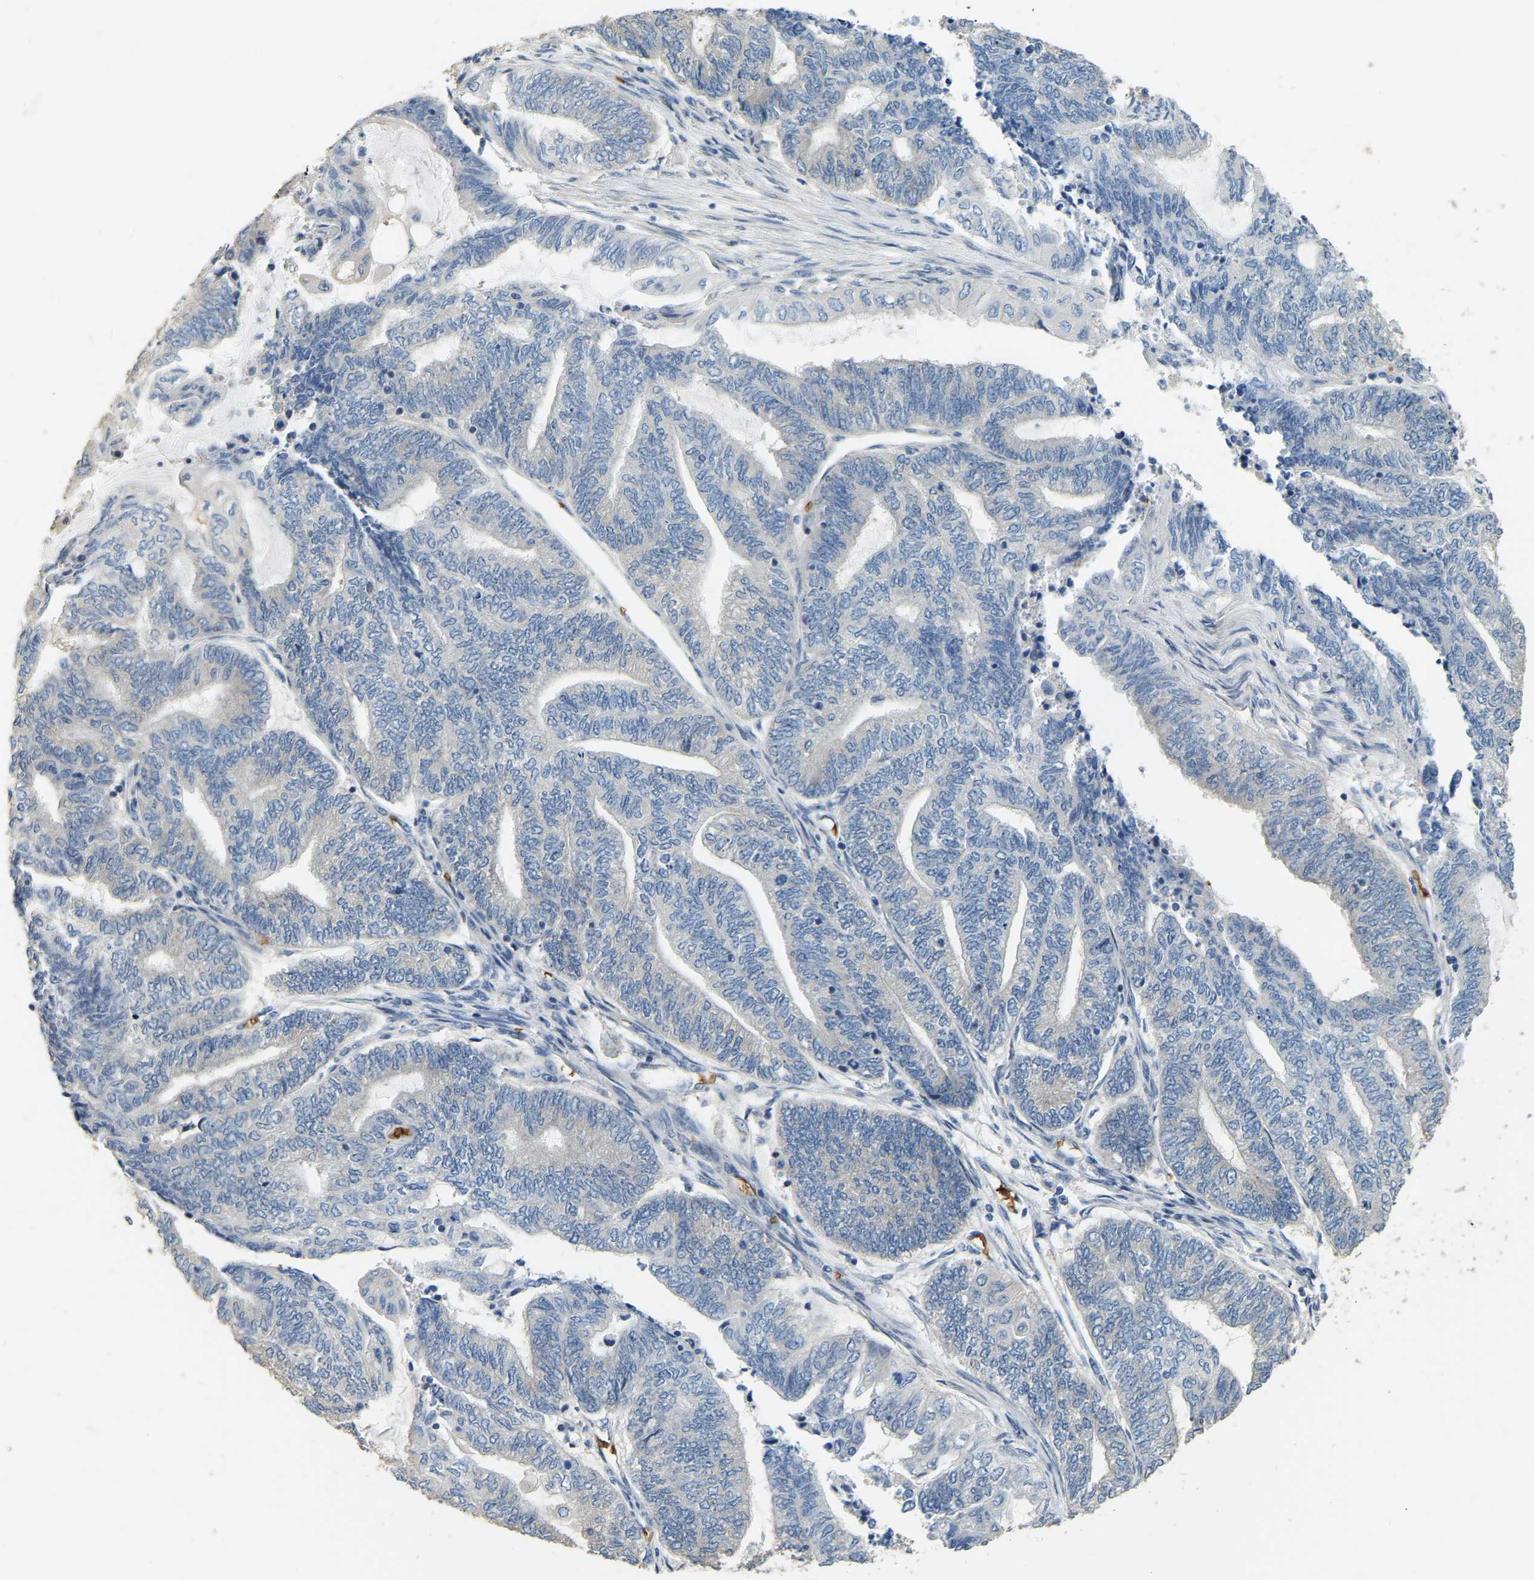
{"staining": {"intensity": "negative", "quantity": "none", "location": "none"}, "tissue": "endometrial cancer", "cell_type": "Tumor cells", "image_type": "cancer", "snomed": [{"axis": "morphology", "description": "Adenocarcinoma, NOS"}, {"axis": "topography", "description": "Uterus"}, {"axis": "topography", "description": "Endometrium"}], "caption": "High magnification brightfield microscopy of endometrial adenocarcinoma stained with DAB (brown) and counterstained with hematoxylin (blue): tumor cells show no significant staining. The staining was performed using DAB (3,3'-diaminobenzidine) to visualize the protein expression in brown, while the nuclei were stained in blue with hematoxylin (Magnification: 20x).", "gene": "CFAP298", "patient": {"sex": "female", "age": 70}}